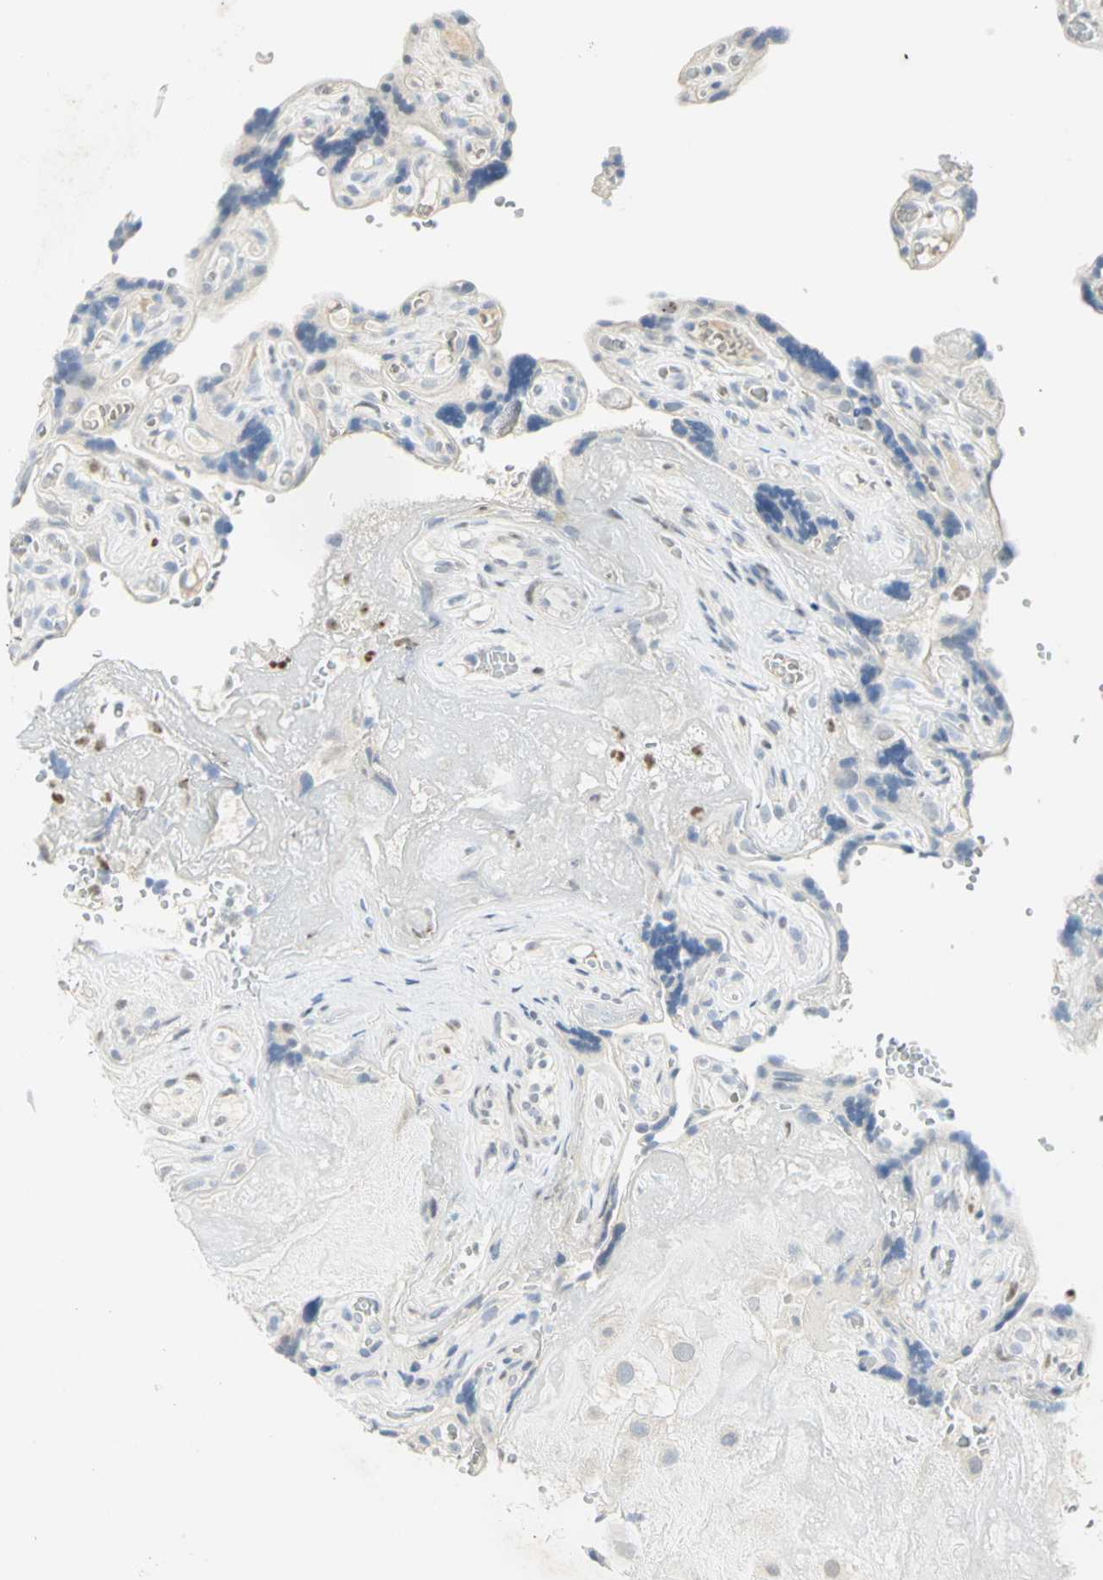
{"staining": {"intensity": "negative", "quantity": "none", "location": "none"}, "tissue": "placenta", "cell_type": "Decidual cells", "image_type": "normal", "snomed": [{"axis": "morphology", "description": "Normal tissue, NOS"}, {"axis": "topography", "description": "Placenta"}], "caption": "Immunohistochemistry (IHC) of benign placenta displays no positivity in decidual cells. (Immunohistochemistry, brightfield microscopy, high magnification).", "gene": "BCL6", "patient": {"sex": "female", "age": 30}}